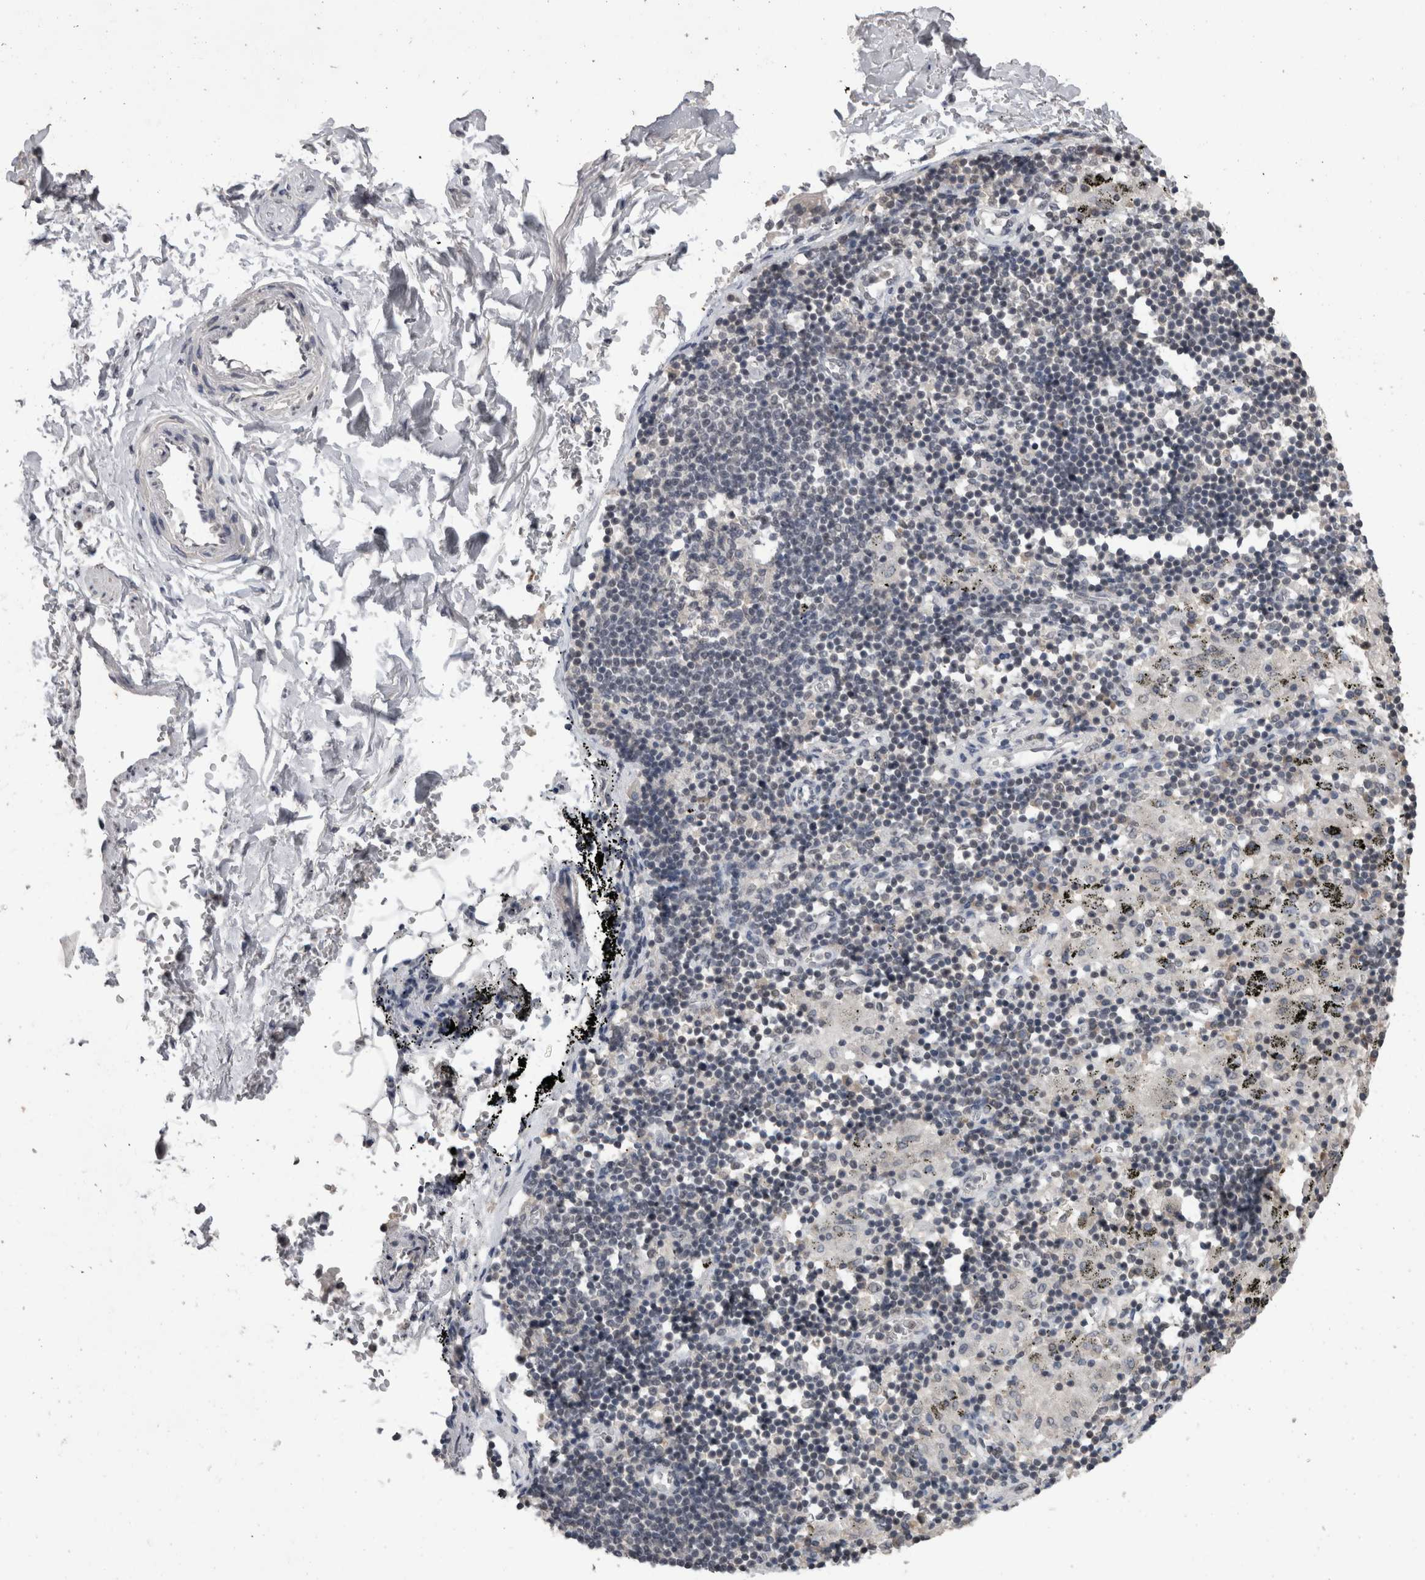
{"staining": {"intensity": "negative", "quantity": "none", "location": "none"}, "tissue": "soft tissue", "cell_type": "Fibroblasts", "image_type": "normal", "snomed": [{"axis": "morphology", "description": "Normal tissue, NOS"}, {"axis": "topography", "description": "Cartilage tissue"}, {"axis": "topography", "description": "Lung"}], "caption": "Protein analysis of benign soft tissue exhibits no significant expression in fibroblasts. (Brightfield microscopy of DAB (3,3'-diaminobenzidine) IHC at high magnification).", "gene": "DDX17", "patient": {"sex": "female", "age": 77}}